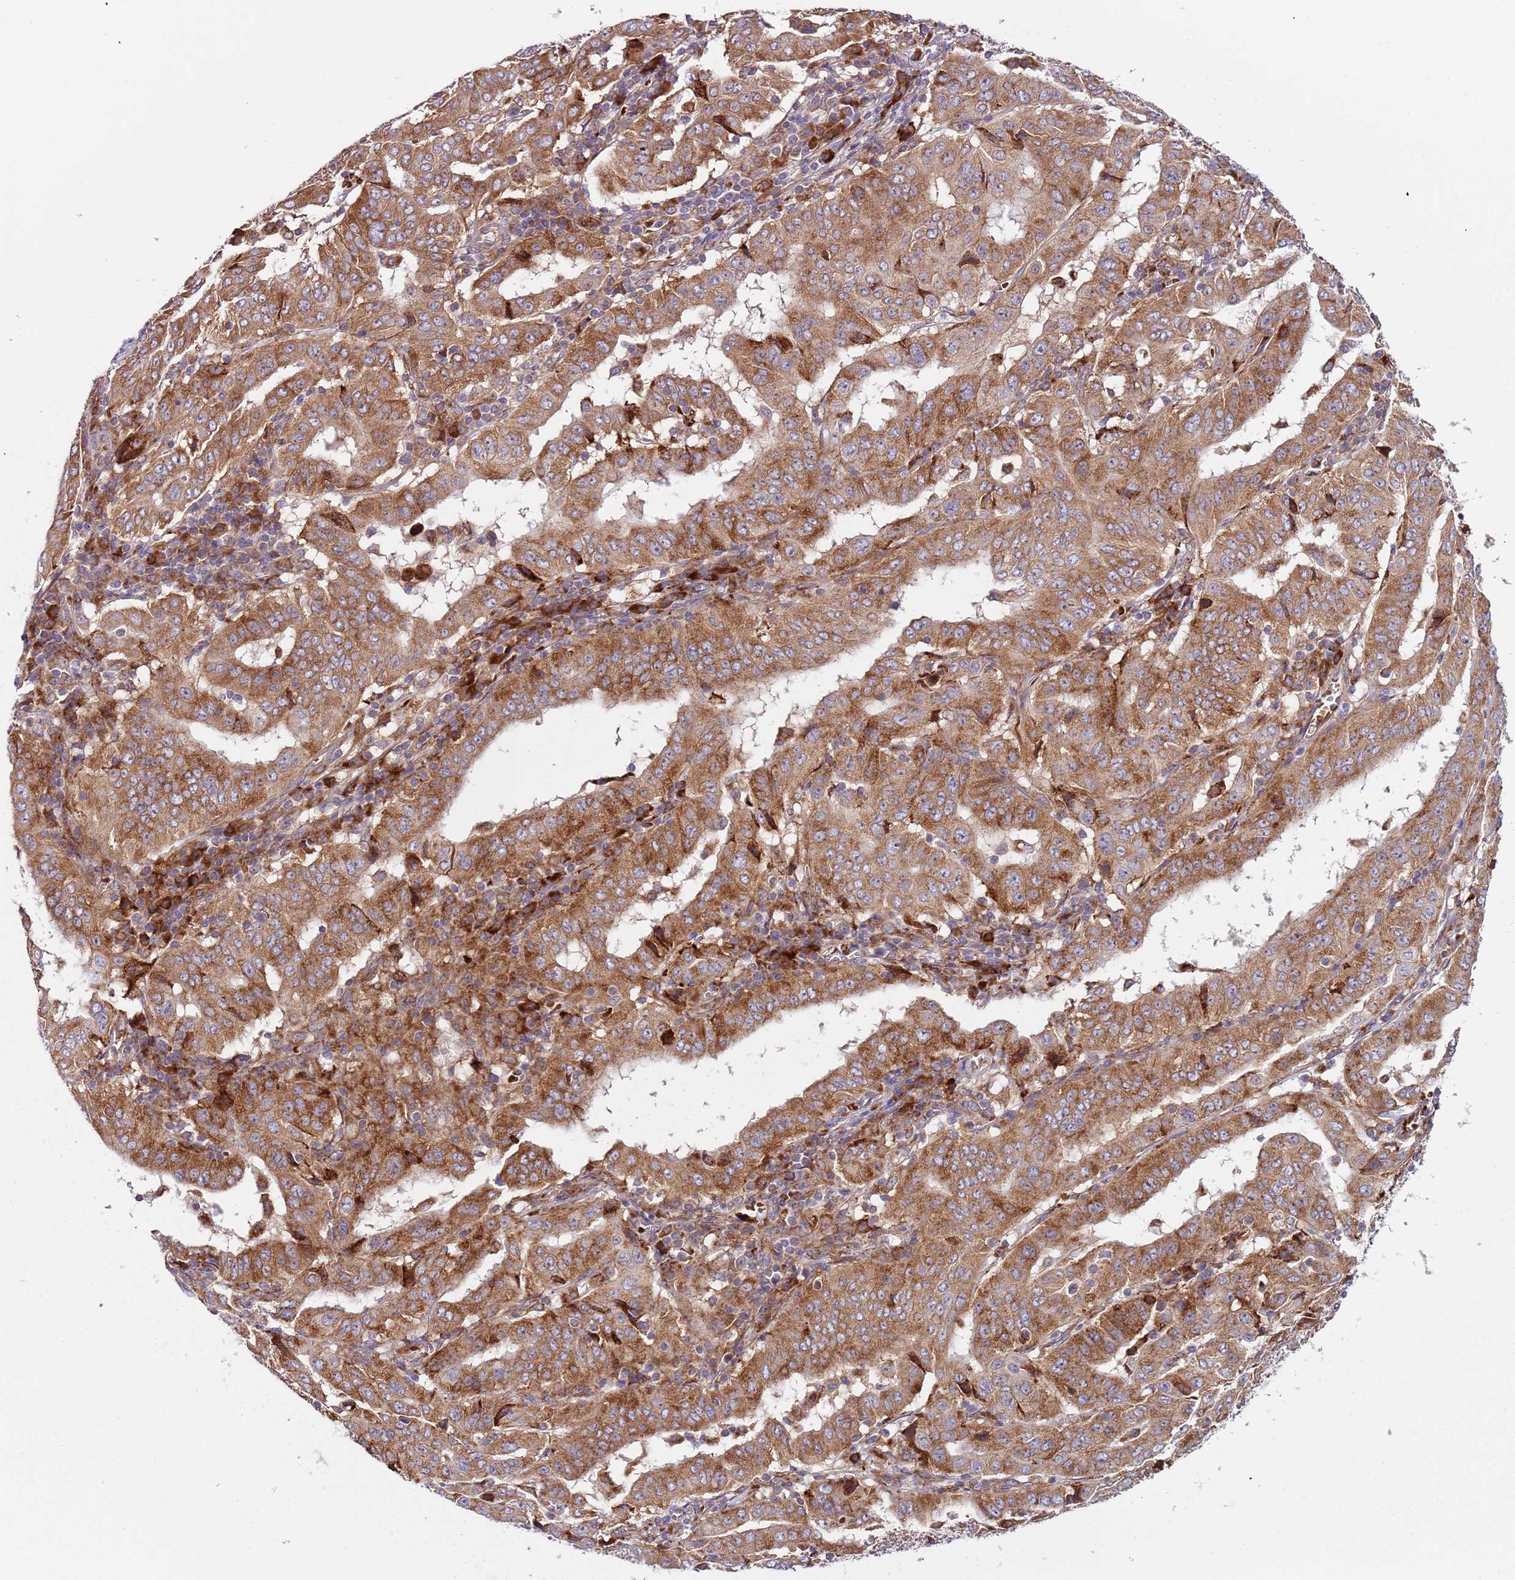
{"staining": {"intensity": "strong", "quantity": ">75%", "location": "cytoplasmic/membranous"}, "tissue": "pancreatic cancer", "cell_type": "Tumor cells", "image_type": "cancer", "snomed": [{"axis": "morphology", "description": "Adenocarcinoma, NOS"}, {"axis": "topography", "description": "Pancreas"}], "caption": "Immunohistochemical staining of human pancreatic cancer exhibits high levels of strong cytoplasmic/membranous protein positivity in about >75% of tumor cells. (DAB IHC with brightfield microscopy, high magnification).", "gene": "VWCE", "patient": {"sex": "male", "age": 63}}